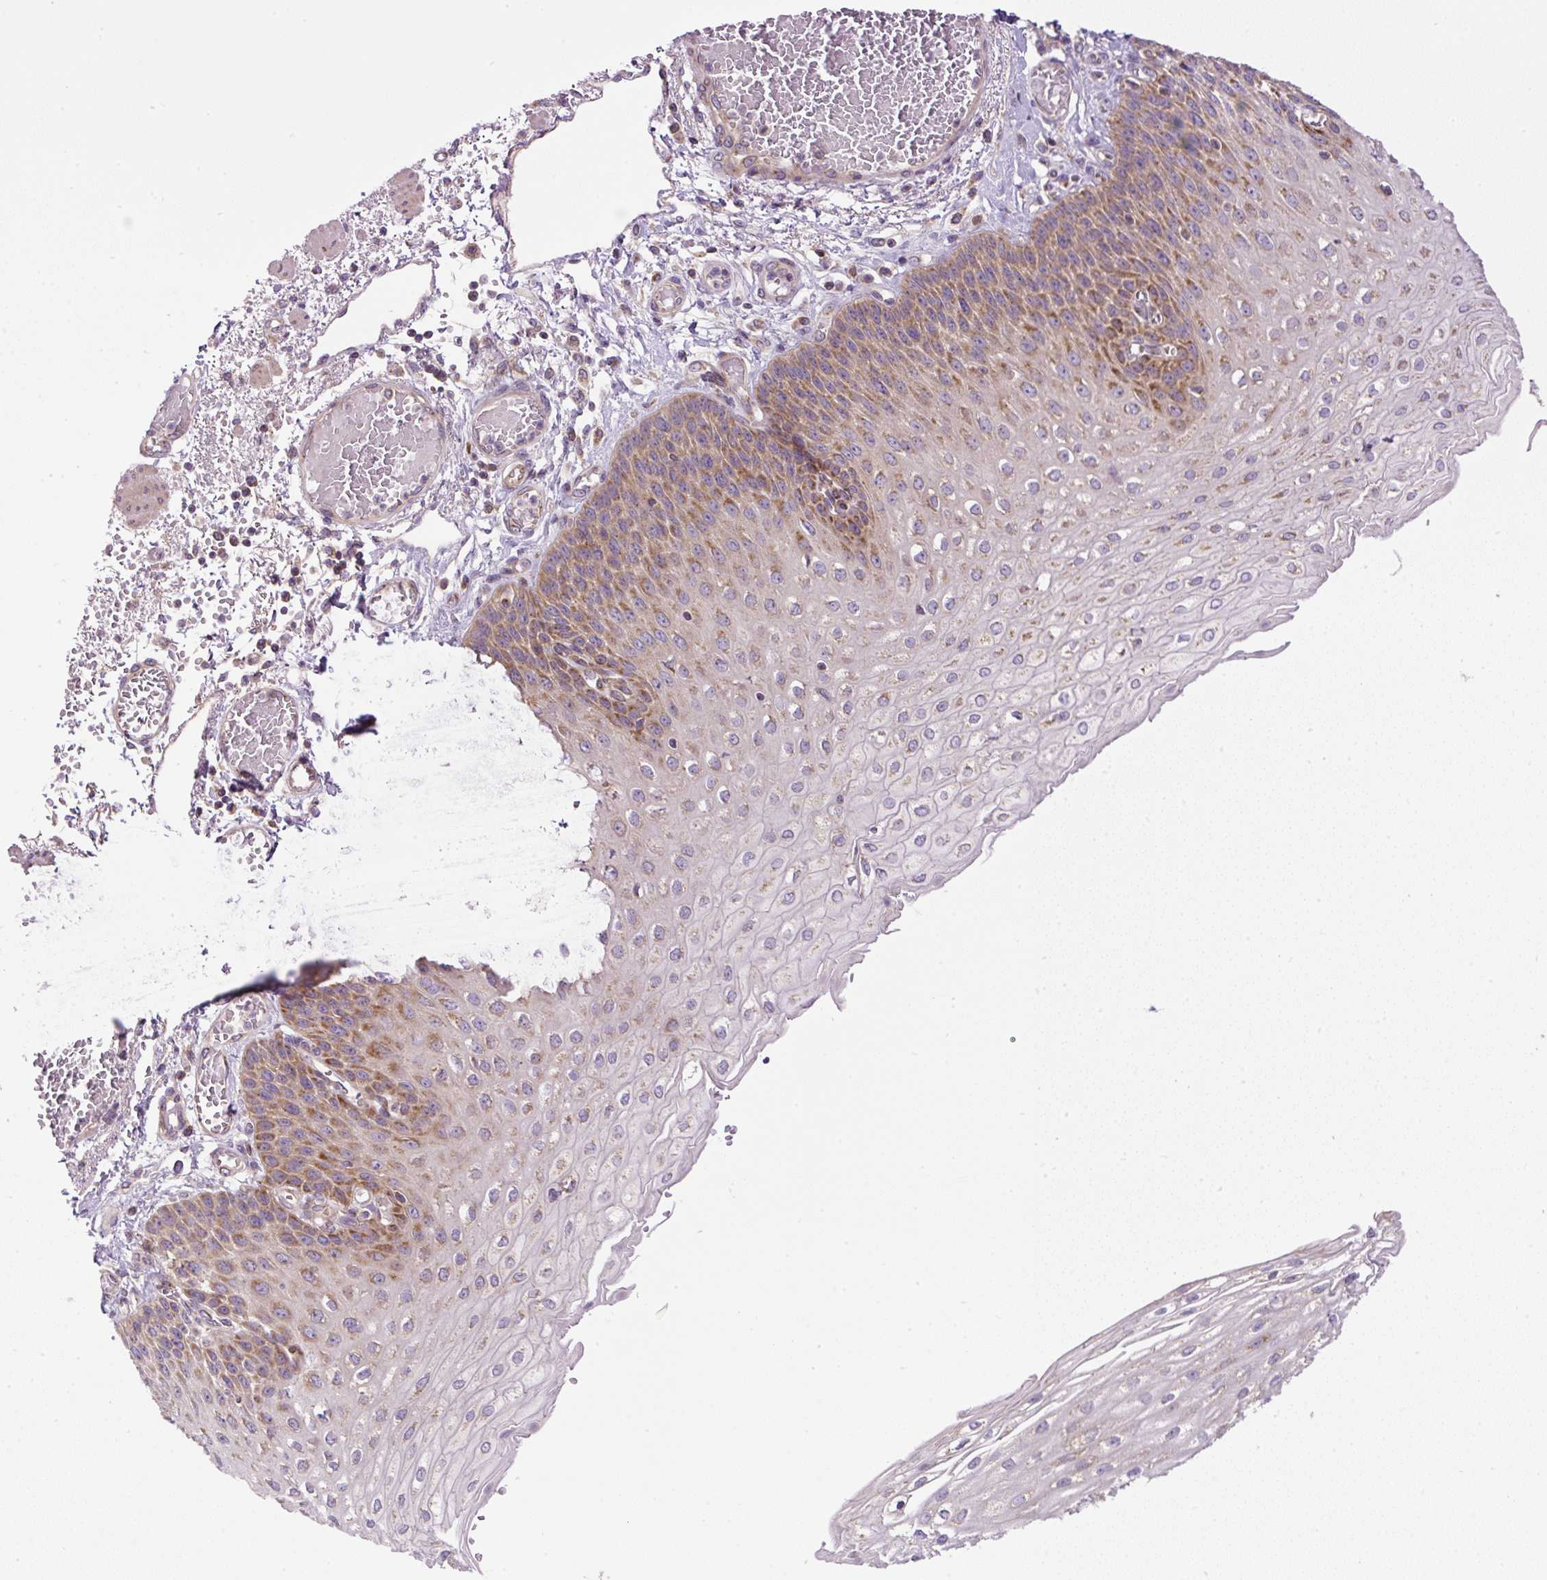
{"staining": {"intensity": "moderate", "quantity": "25%-75%", "location": "cytoplasmic/membranous"}, "tissue": "esophagus", "cell_type": "Squamous epithelial cells", "image_type": "normal", "snomed": [{"axis": "morphology", "description": "Normal tissue, NOS"}, {"axis": "morphology", "description": "Adenocarcinoma, NOS"}, {"axis": "topography", "description": "Esophagus"}], "caption": "DAB (3,3'-diaminobenzidine) immunohistochemical staining of unremarkable human esophagus shows moderate cytoplasmic/membranous protein positivity in about 25%-75% of squamous epithelial cells.", "gene": "ZNF547", "patient": {"sex": "male", "age": 81}}